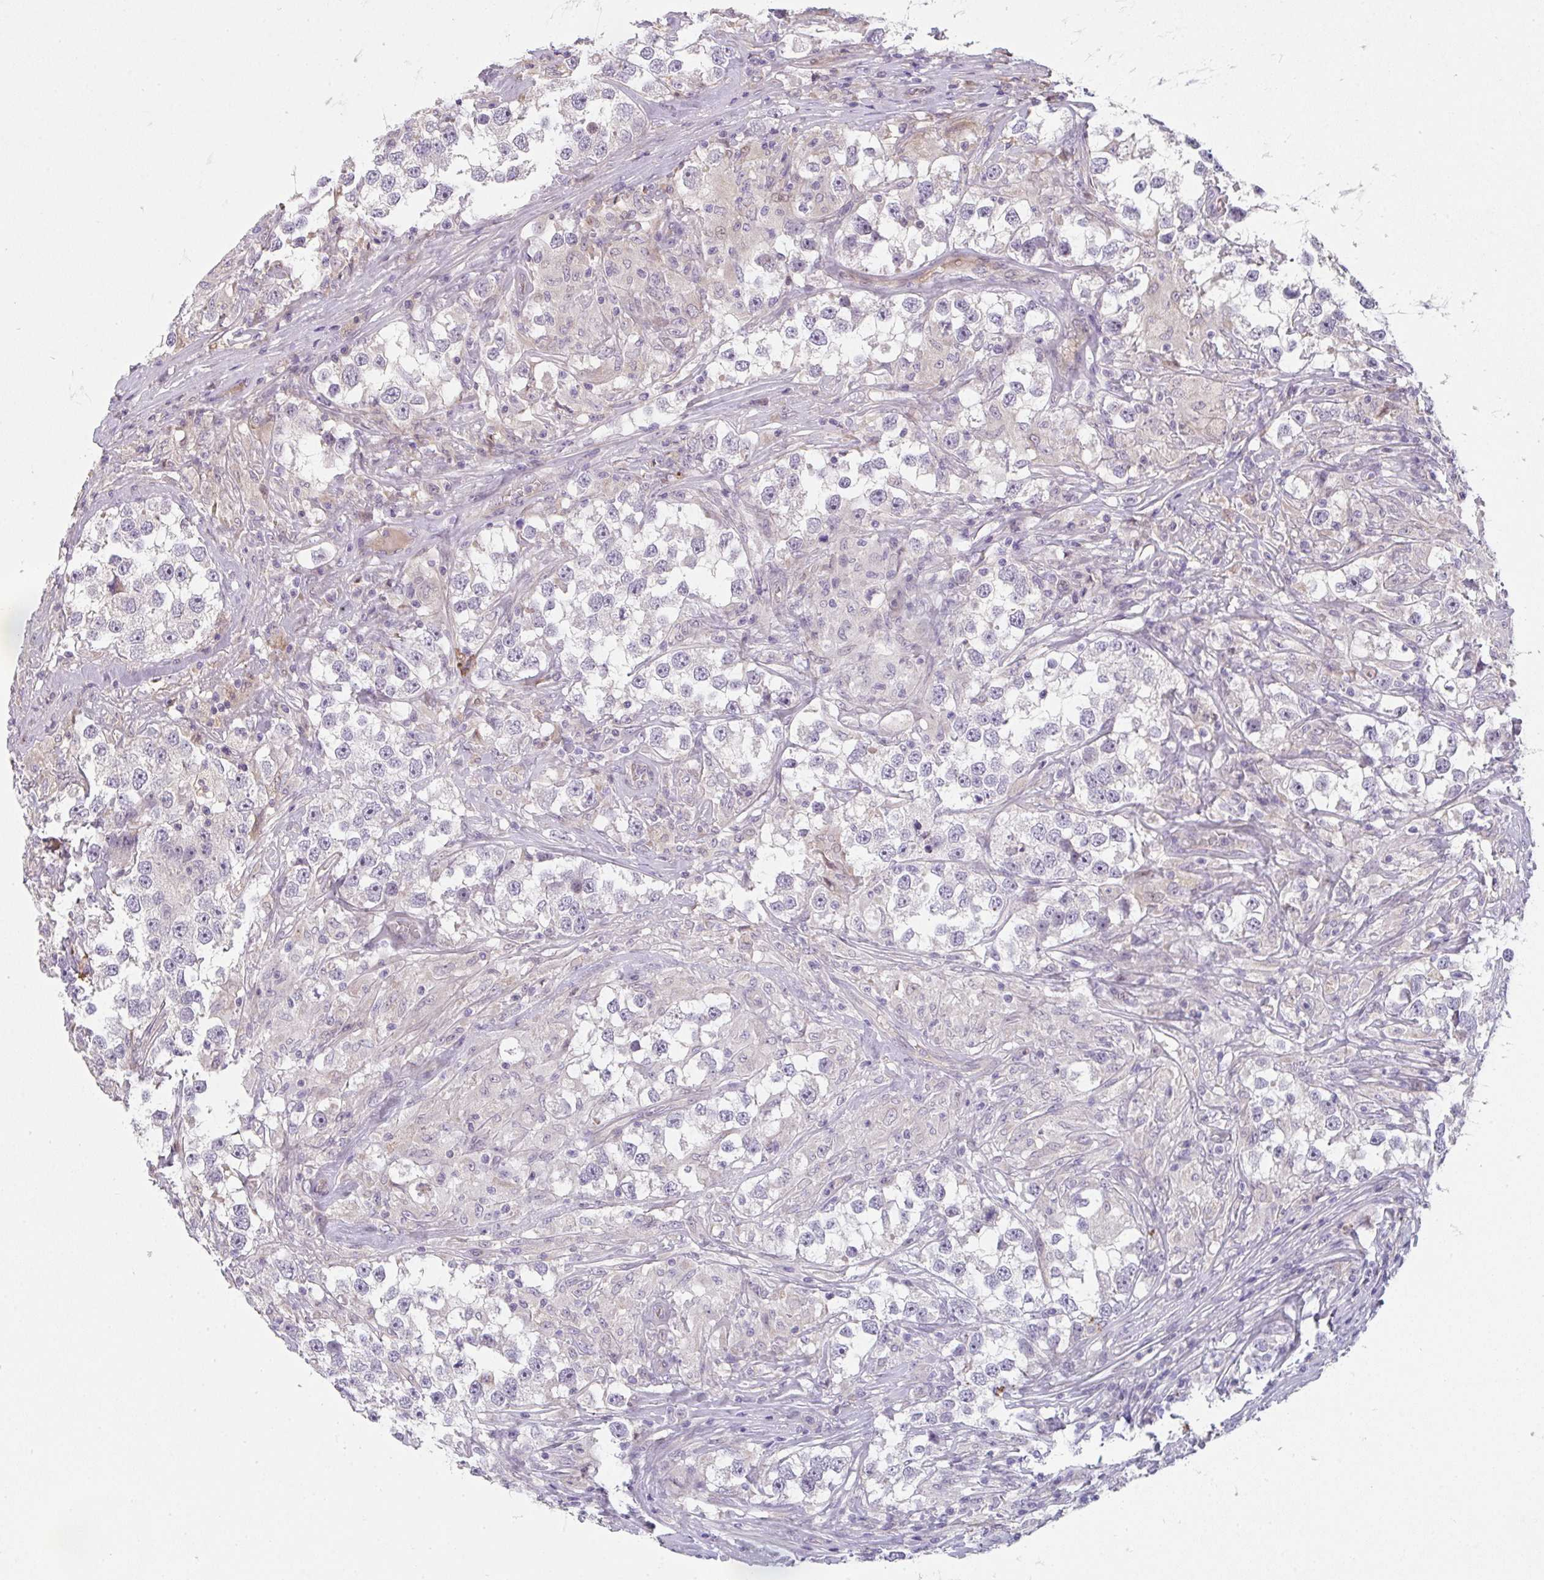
{"staining": {"intensity": "negative", "quantity": "none", "location": "none"}, "tissue": "testis cancer", "cell_type": "Tumor cells", "image_type": "cancer", "snomed": [{"axis": "morphology", "description": "Seminoma, NOS"}, {"axis": "topography", "description": "Testis"}], "caption": "Immunohistochemistry histopathology image of human testis cancer (seminoma) stained for a protein (brown), which exhibits no staining in tumor cells.", "gene": "TNFRSF10A", "patient": {"sex": "male", "age": 46}}